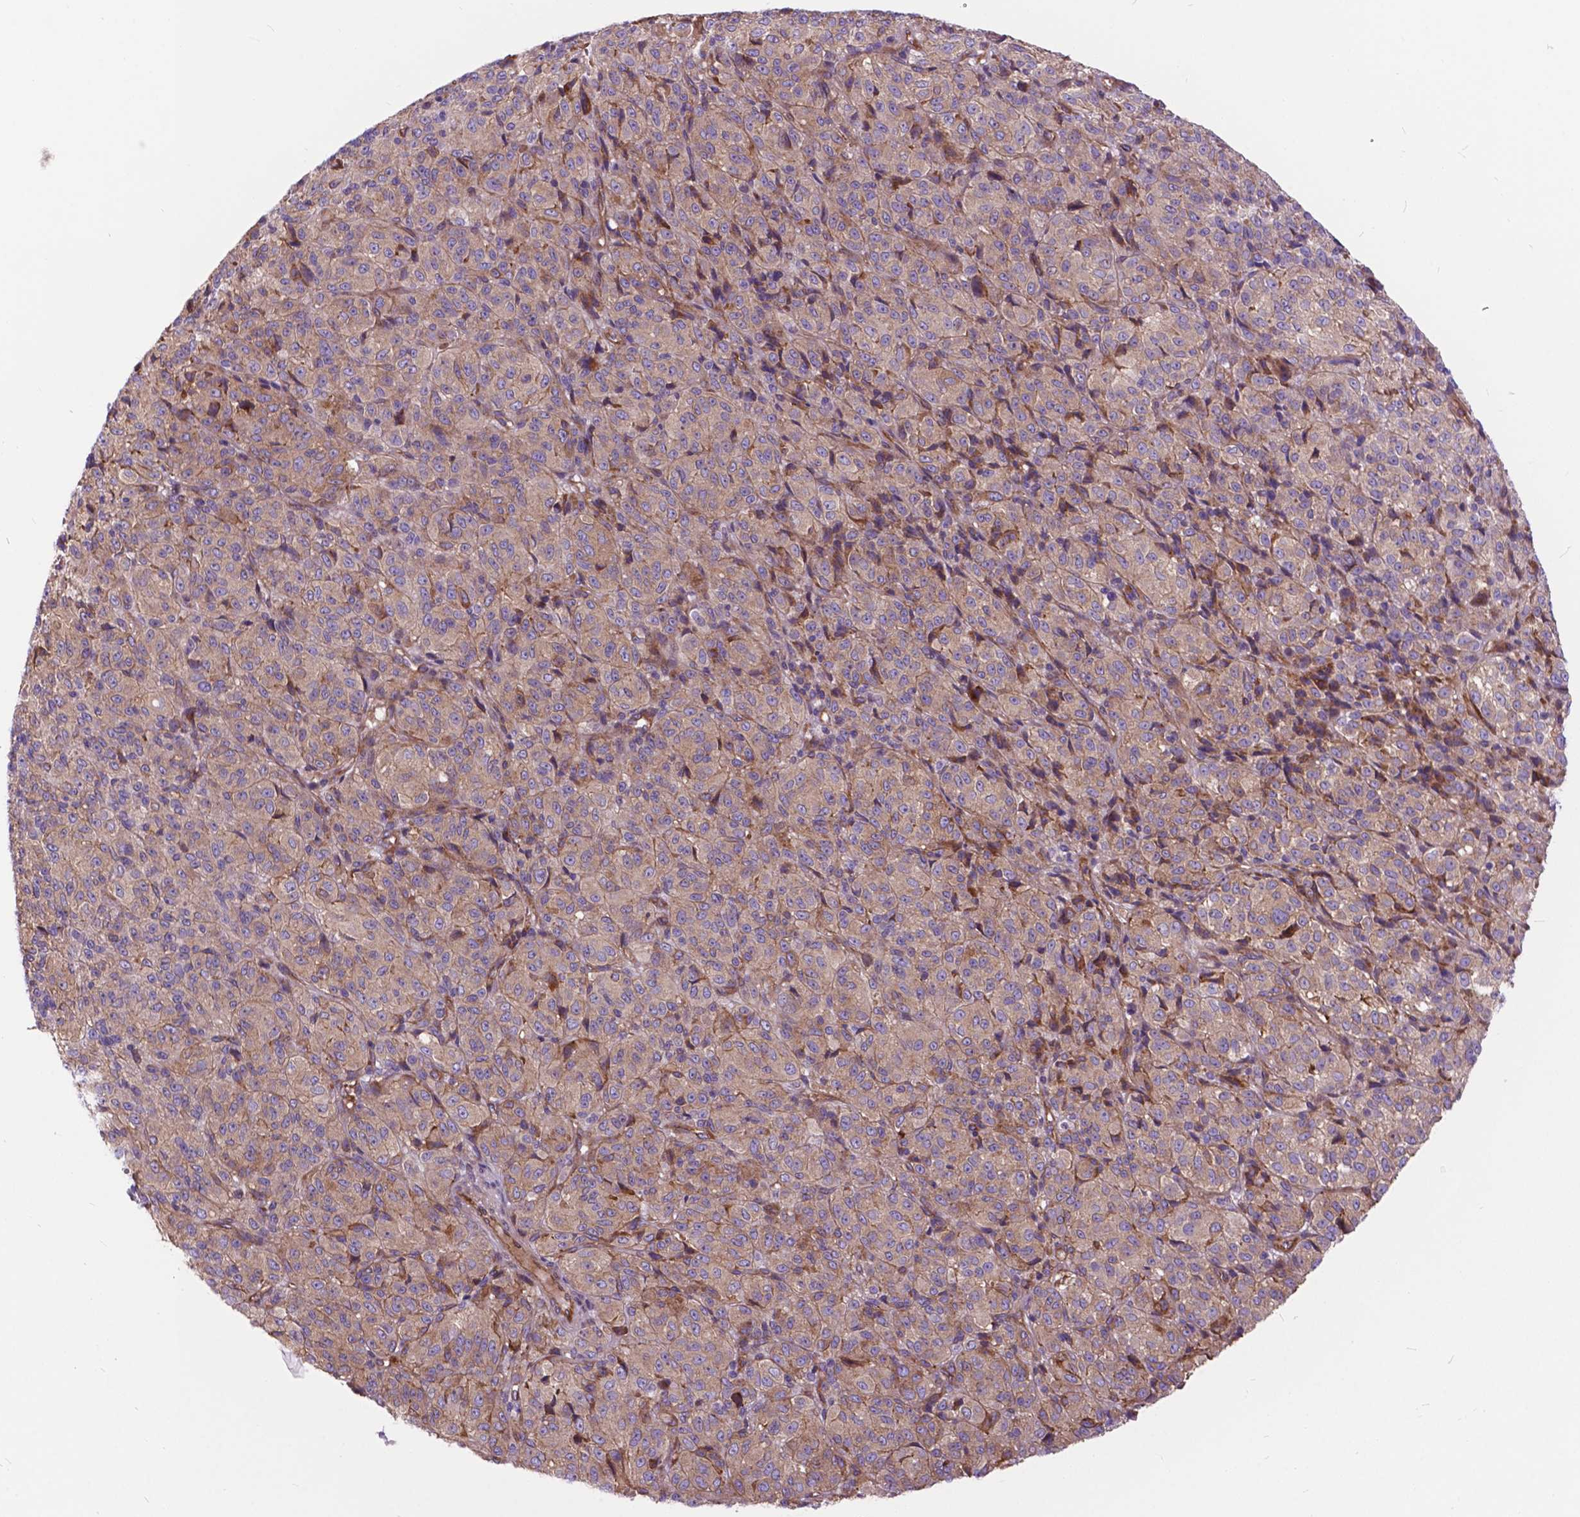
{"staining": {"intensity": "weak", "quantity": ">75%", "location": "cytoplasmic/membranous"}, "tissue": "melanoma", "cell_type": "Tumor cells", "image_type": "cancer", "snomed": [{"axis": "morphology", "description": "Malignant melanoma, Metastatic site"}, {"axis": "topography", "description": "Brain"}], "caption": "Immunohistochemistry (IHC) staining of melanoma, which reveals low levels of weak cytoplasmic/membranous staining in about >75% of tumor cells indicating weak cytoplasmic/membranous protein positivity. The staining was performed using DAB (3,3'-diaminobenzidine) (brown) for protein detection and nuclei were counterstained in hematoxylin (blue).", "gene": "FLT4", "patient": {"sex": "female", "age": 56}}